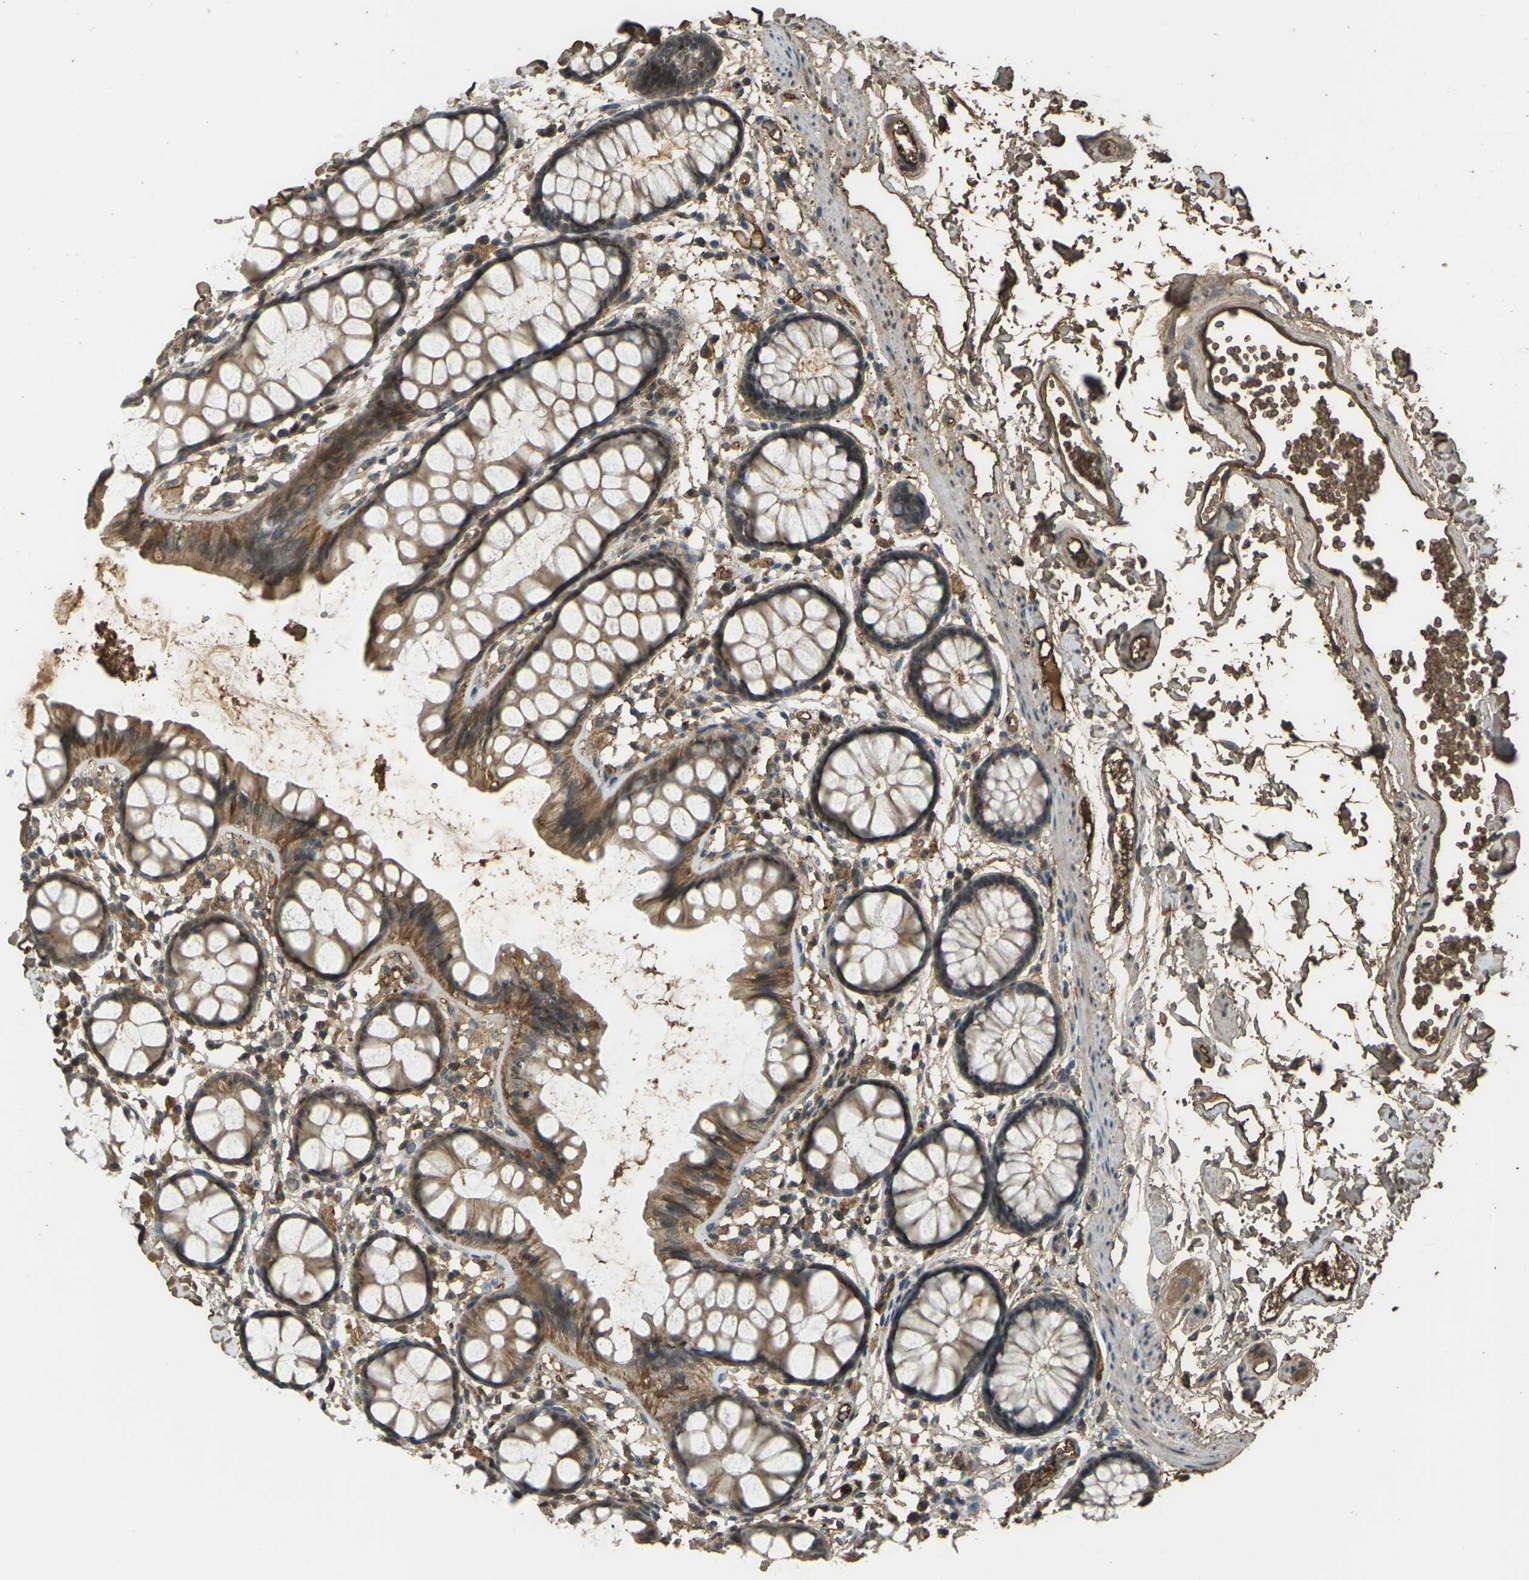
{"staining": {"intensity": "moderate", "quantity": ">75%", "location": "cytoplasmic/membranous"}, "tissue": "rectum", "cell_type": "Glandular cells", "image_type": "normal", "snomed": [{"axis": "morphology", "description": "Normal tissue, NOS"}, {"axis": "topography", "description": "Rectum"}], "caption": "Immunohistochemical staining of benign rectum shows moderate cytoplasmic/membranous protein positivity in approximately >75% of glandular cells.", "gene": "CYP1B1", "patient": {"sex": "female", "age": 66}}